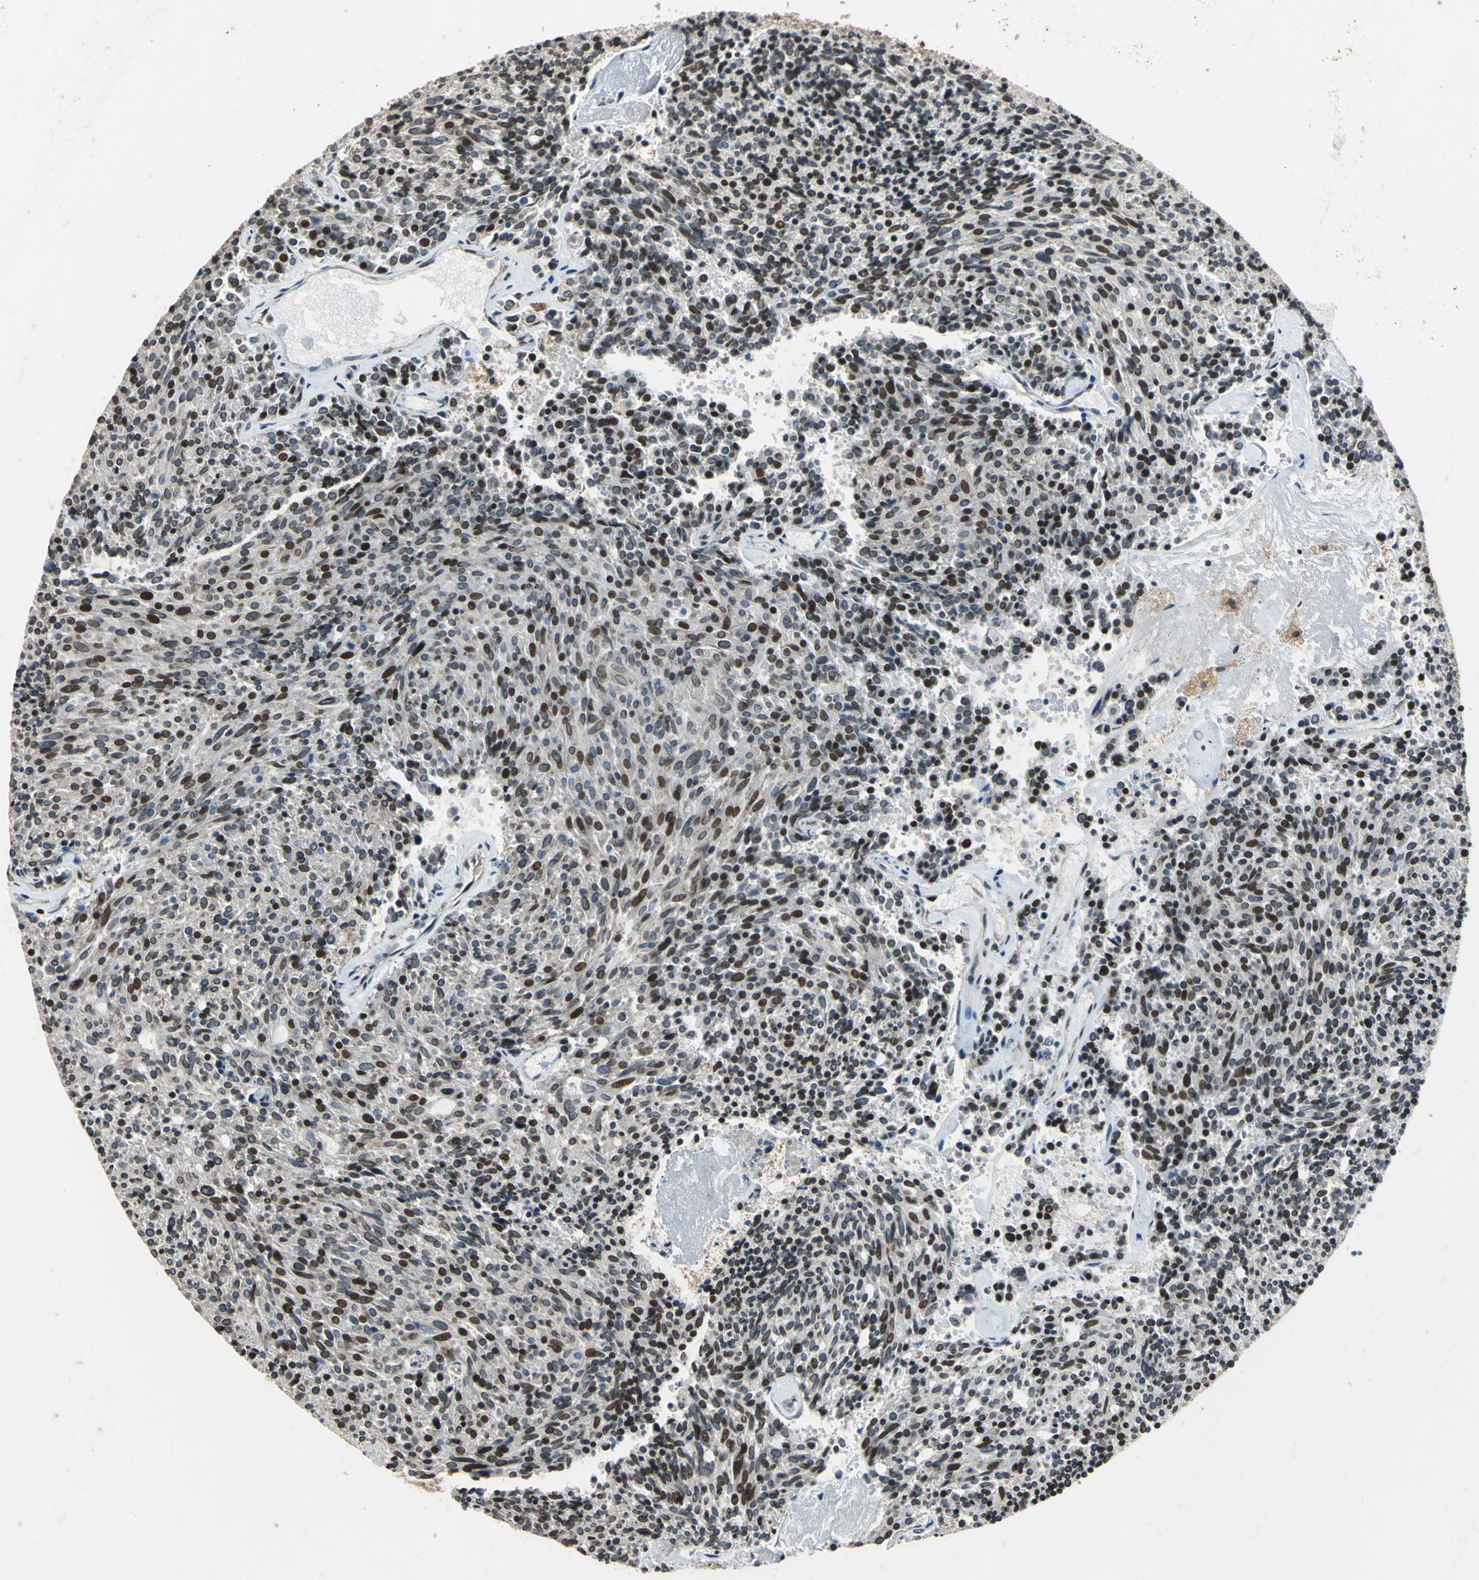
{"staining": {"intensity": "strong", "quantity": "25%-75%", "location": "nuclear"}, "tissue": "carcinoid", "cell_type": "Tumor cells", "image_type": "cancer", "snomed": [{"axis": "morphology", "description": "Carcinoid, malignant, NOS"}, {"axis": "topography", "description": "Pancreas"}], "caption": "Protein expression by IHC displays strong nuclear expression in about 25%-75% of tumor cells in carcinoid.", "gene": "BRIP1", "patient": {"sex": "female", "age": 54}}